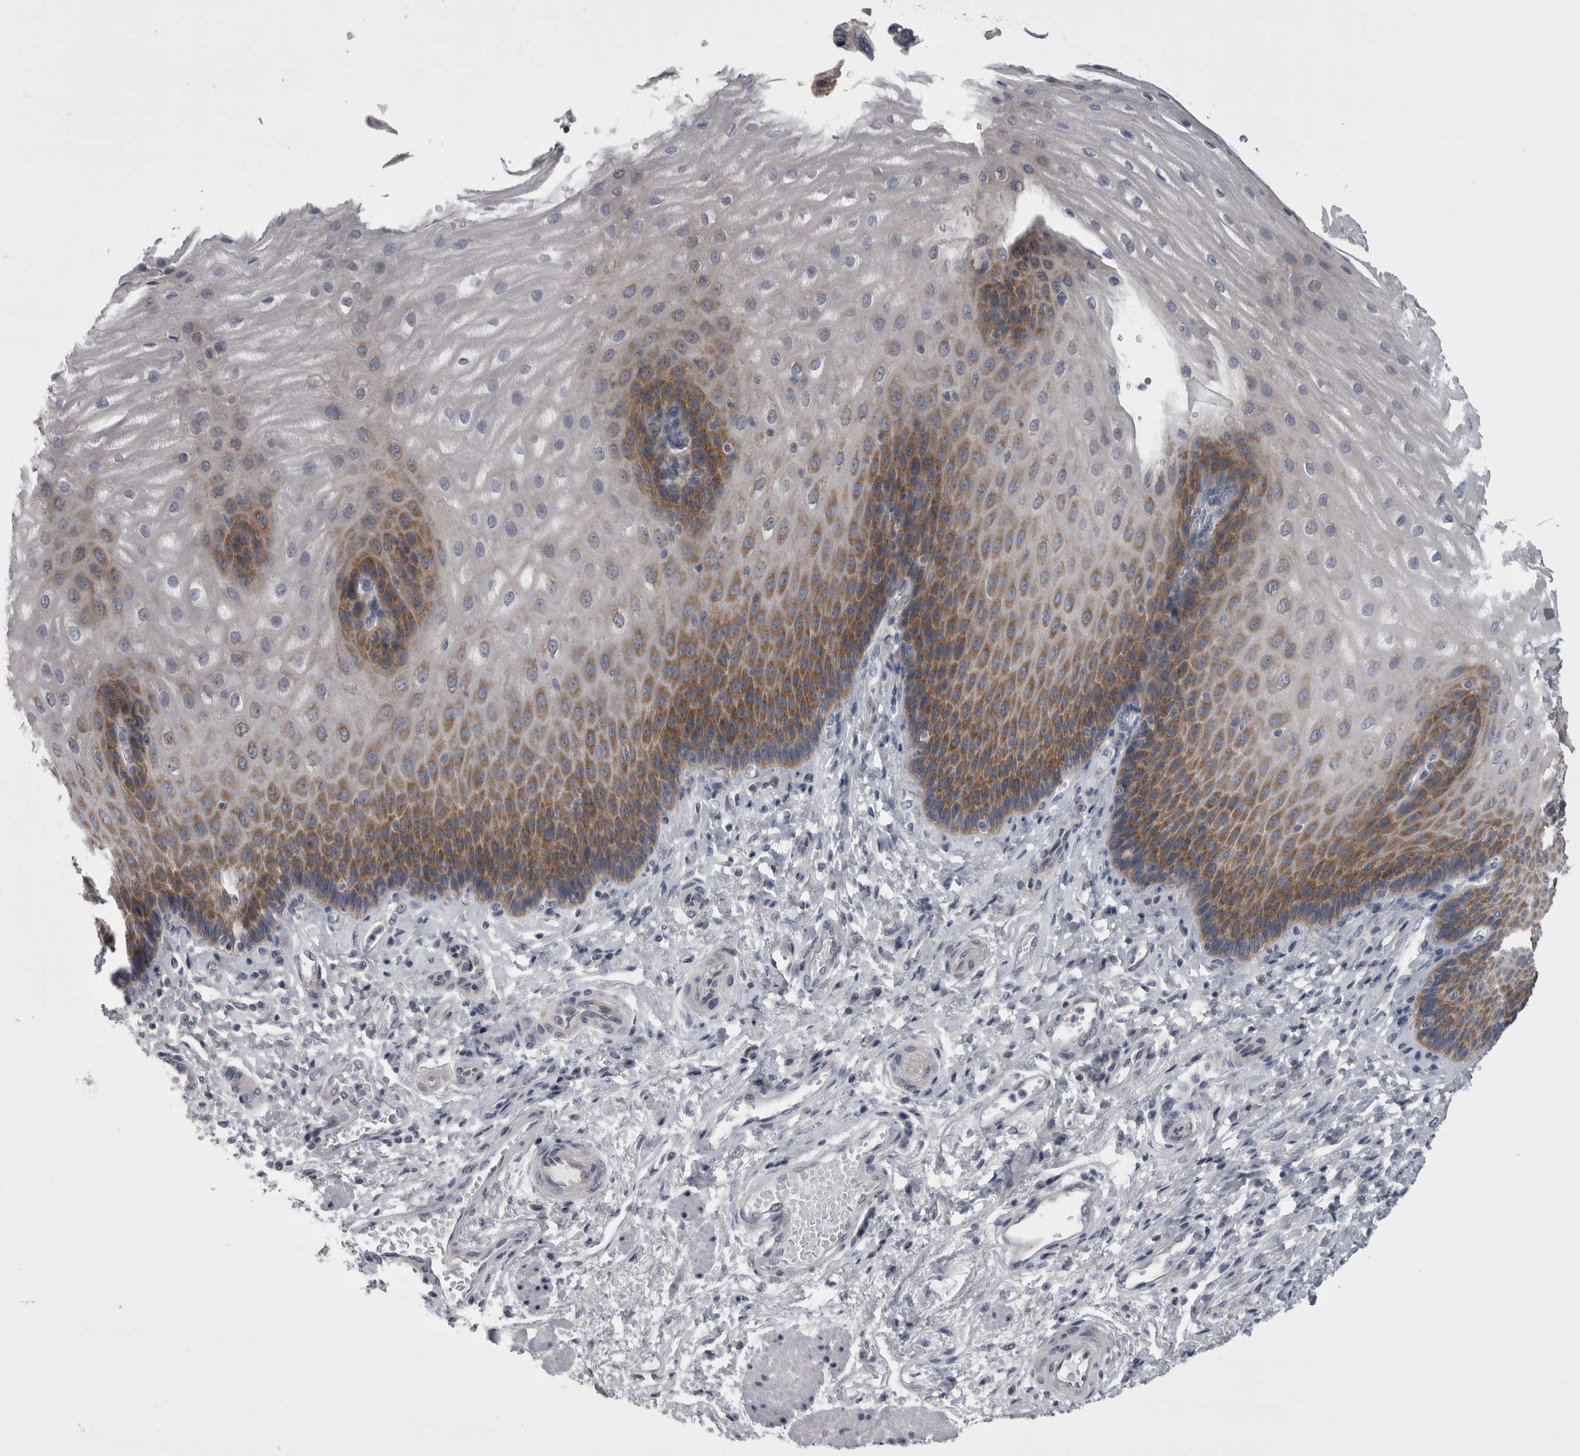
{"staining": {"intensity": "moderate", "quantity": ">75%", "location": "cytoplasmic/membranous"}, "tissue": "esophagus", "cell_type": "Squamous epithelial cells", "image_type": "normal", "snomed": [{"axis": "morphology", "description": "Normal tissue, NOS"}, {"axis": "topography", "description": "Esophagus"}], "caption": "Human esophagus stained with a brown dye reveals moderate cytoplasmic/membranous positive positivity in approximately >75% of squamous epithelial cells.", "gene": "PRRC2C", "patient": {"sex": "male", "age": 54}}